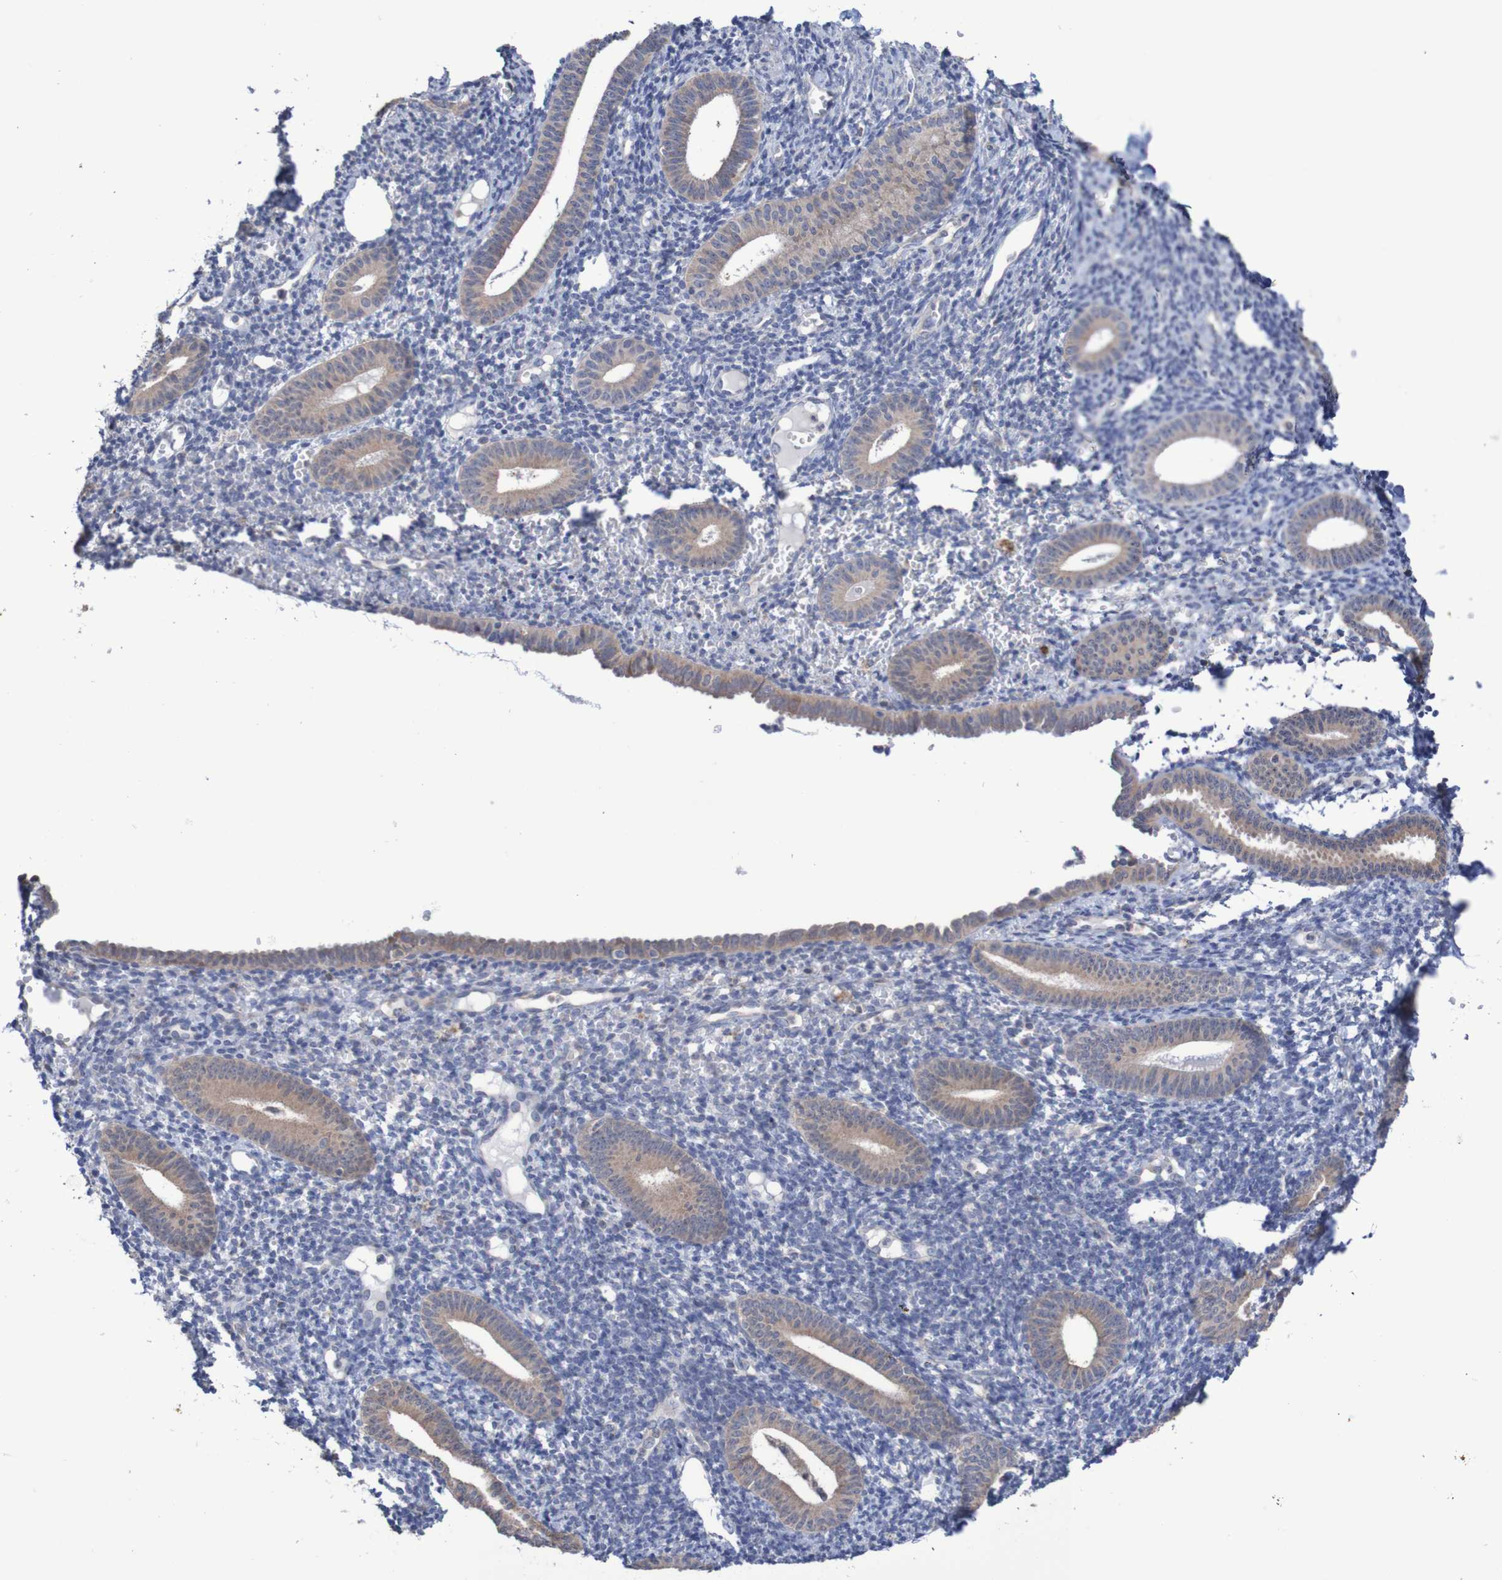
{"staining": {"intensity": "negative", "quantity": "none", "location": "none"}, "tissue": "endometrium", "cell_type": "Cells in endometrial stroma", "image_type": "normal", "snomed": [{"axis": "morphology", "description": "Normal tissue, NOS"}, {"axis": "topography", "description": "Endometrium"}], "caption": "A high-resolution histopathology image shows immunohistochemistry staining of benign endometrium, which demonstrates no significant staining in cells in endometrial stroma.", "gene": "C3orf18", "patient": {"sex": "female", "age": 50}}